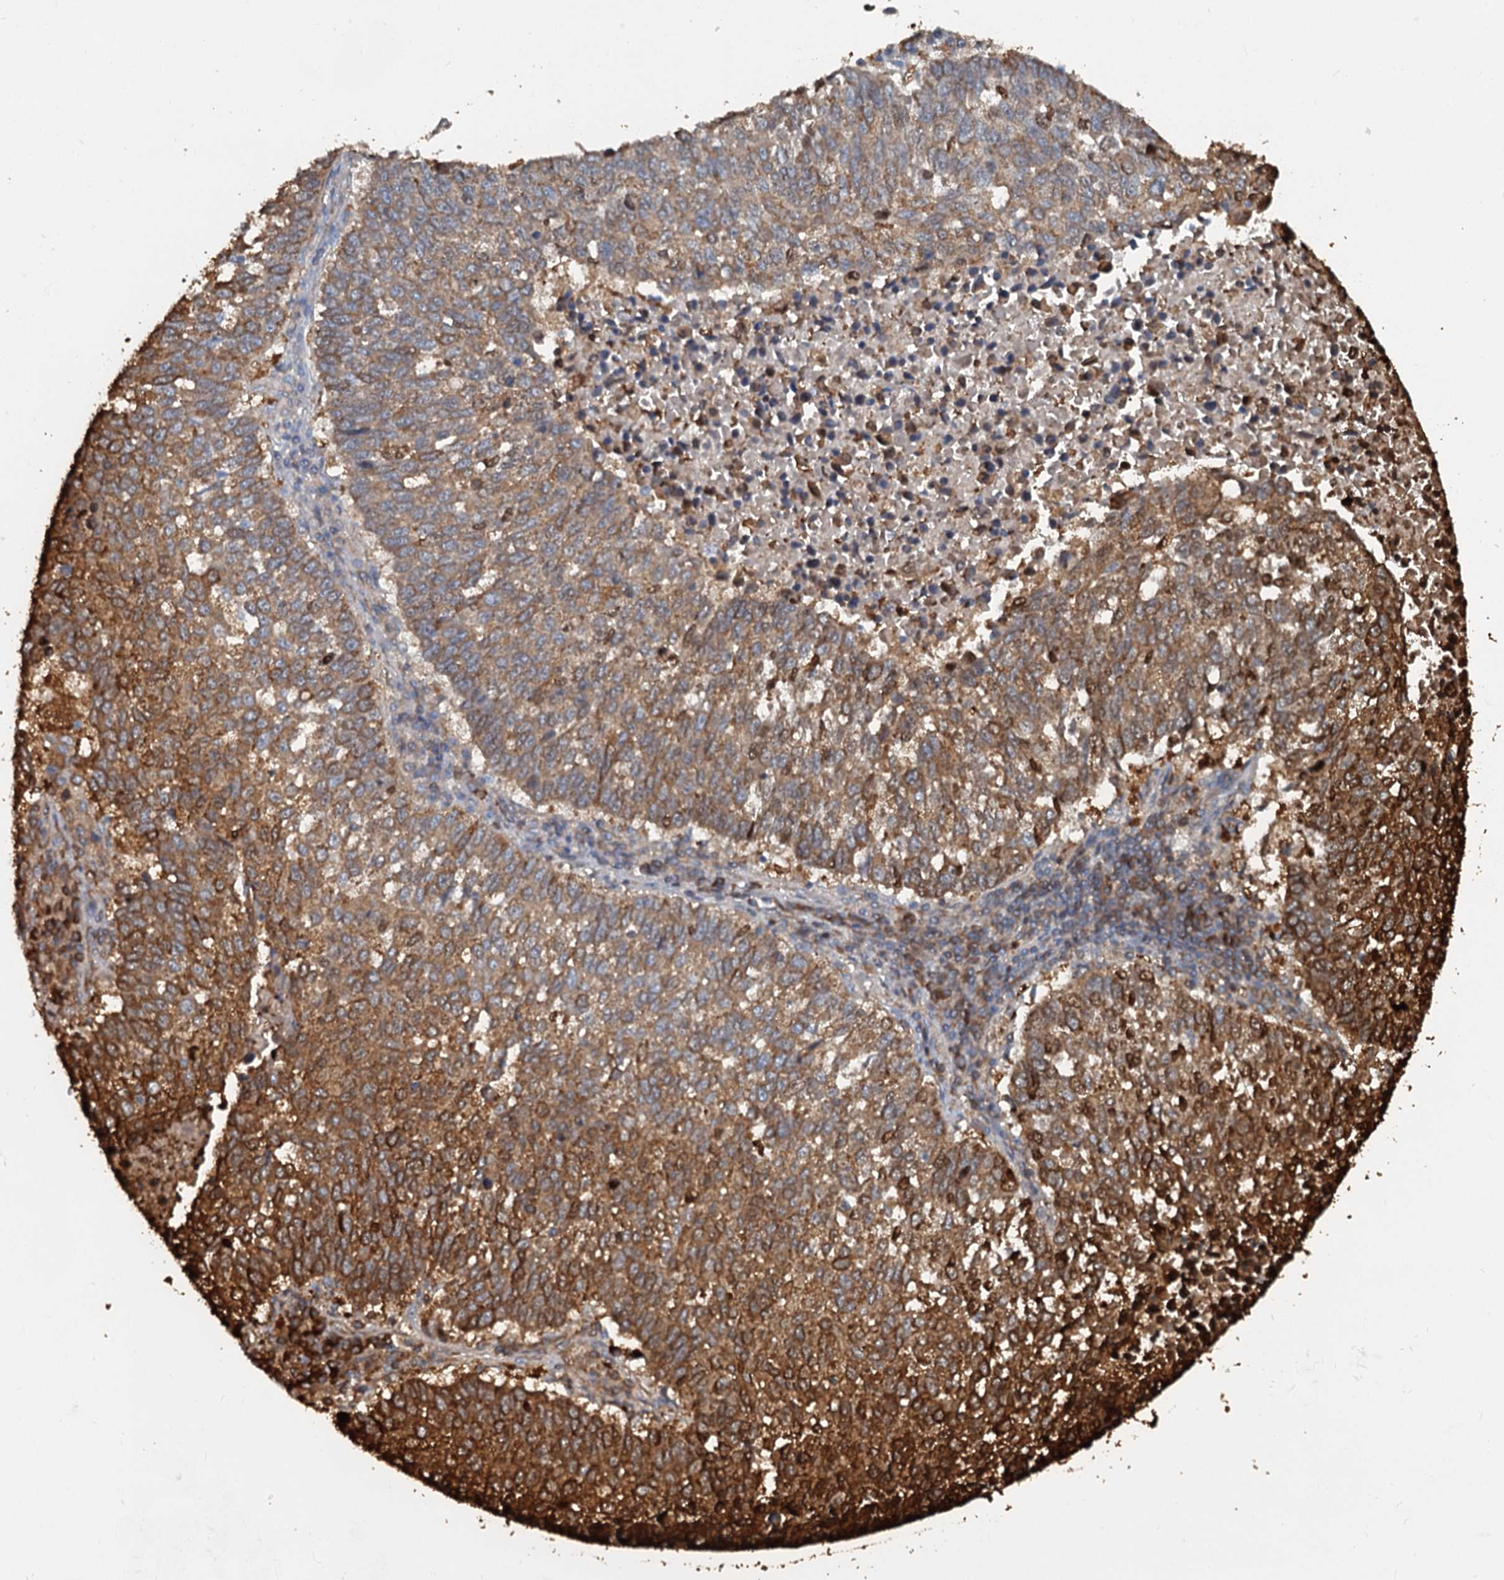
{"staining": {"intensity": "strong", "quantity": ">75%", "location": "cytoplasmic/membranous"}, "tissue": "lung cancer", "cell_type": "Tumor cells", "image_type": "cancer", "snomed": [{"axis": "morphology", "description": "Squamous cell carcinoma, NOS"}, {"axis": "topography", "description": "Lung"}], "caption": "IHC image of human squamous cell carcinoma (lung) stained for a protein (brown), which displays high levels of strong cytoplasmic/membranous positivity in about >75% of tumor cells.", "gene": "GPI", "patient": {"sex": "male", "age": 73}}